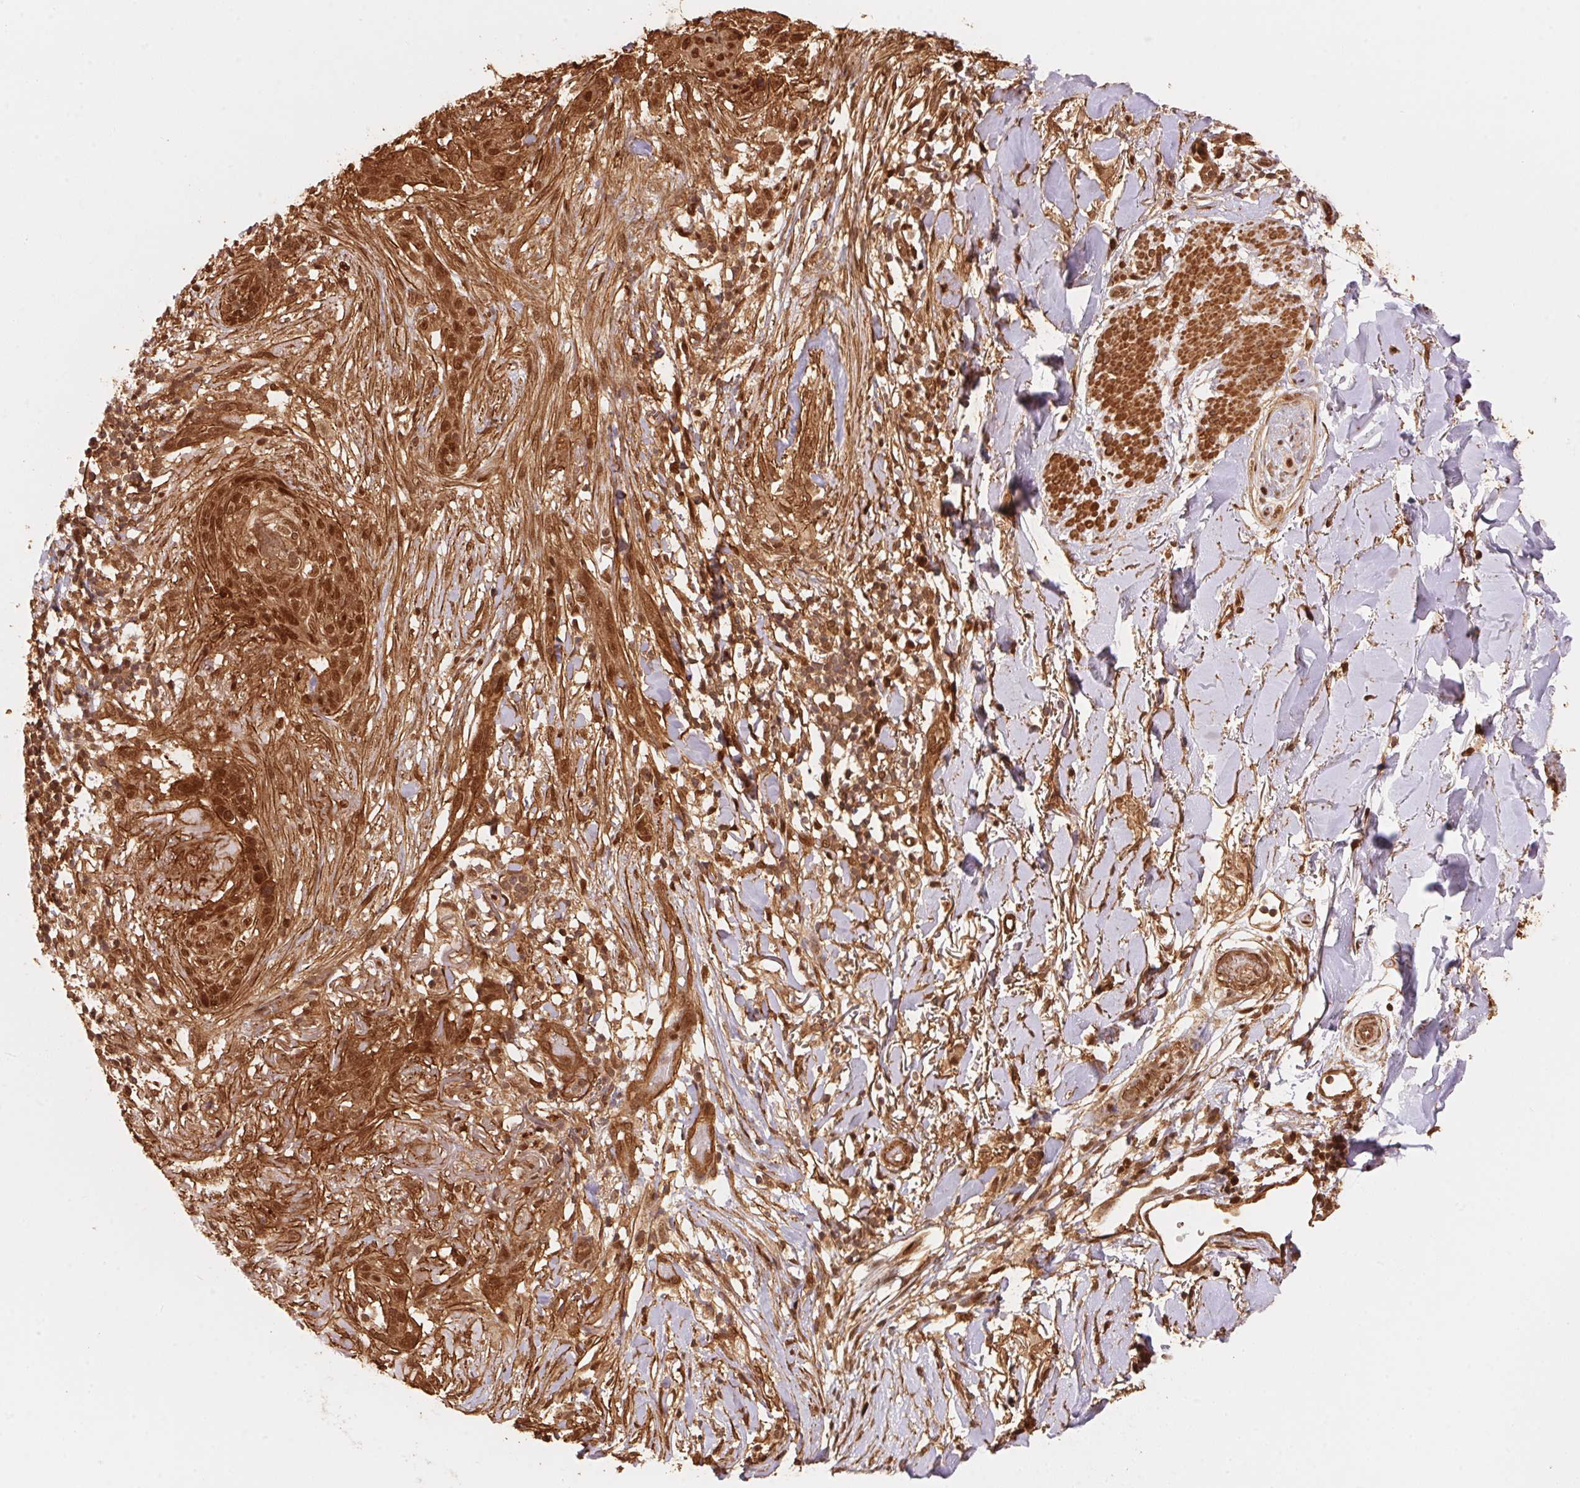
{"staining": {"intensity": "moderate", "quantity": ">75%", "location": "cytoplasmic/membranous,nuclear"}, "tissue": "skin cancer", "cell_type": "Tumor cells", "image_type": "cancer", "snomed": [{"axis": "morphology", "description": "Normal tissue, NOS"}, {"axis": "morphology", "description": "Basal cell carcinoma"}, {"axis": "topography", "description": "Skin"}], "caption": "This image demonstrates basal cell carcinoma (skin) stained with IHC to label a protein in brown. The cytoplasmic/membranous and nuclear of tumor cells show moderate positivity for the protein. Nuclei are counter-stained blue.", "gene": "TNIP2", "patient": {"sex": "male", "age": 84}}